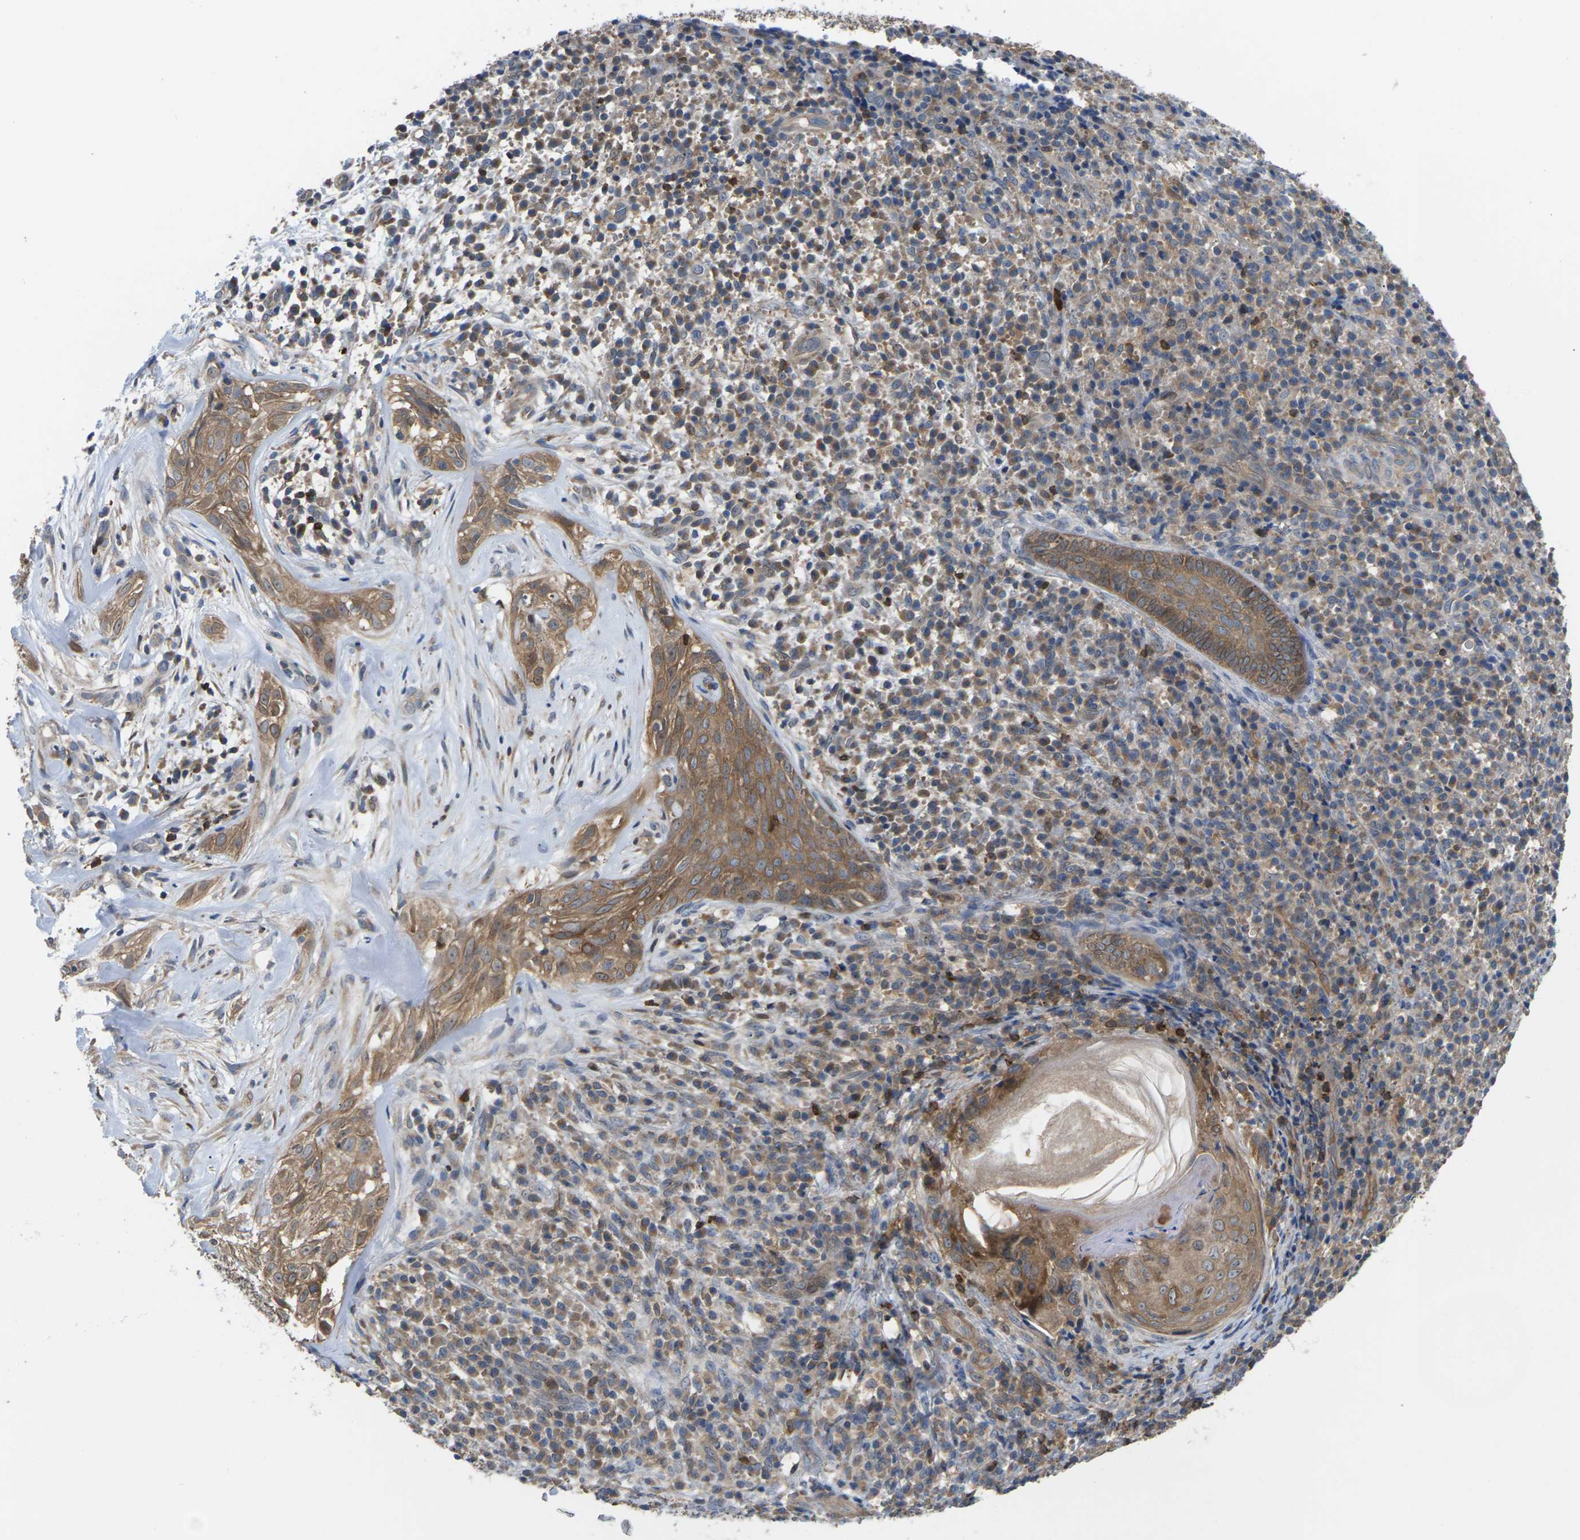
{"staining": {"intensity": "moderate", "quantity": ">75%", "location": "cytoplasmic/membranous"}, "tissue": "skin cancer", "cell_type": "Tumor cells", "image_type": "cancer", "snomed": [{"axis": "morphology", "description": "Basal cell carcinoma"}, {"axis": "topography", "description": "Skin"}], "caption": "The image demonstrates immunohistochemical staining of skin cancer (basal cell carcinoma). There is moderate cytoplasmic/membranous staining is seen in approximately >75% of tumor cells. (DAB (3,3'-diaminobenzidine) = brown stain, brightfield microscopy at high magnification).", "gene": "TIAM1", "patient": {"sex": "male", "age": 72}}